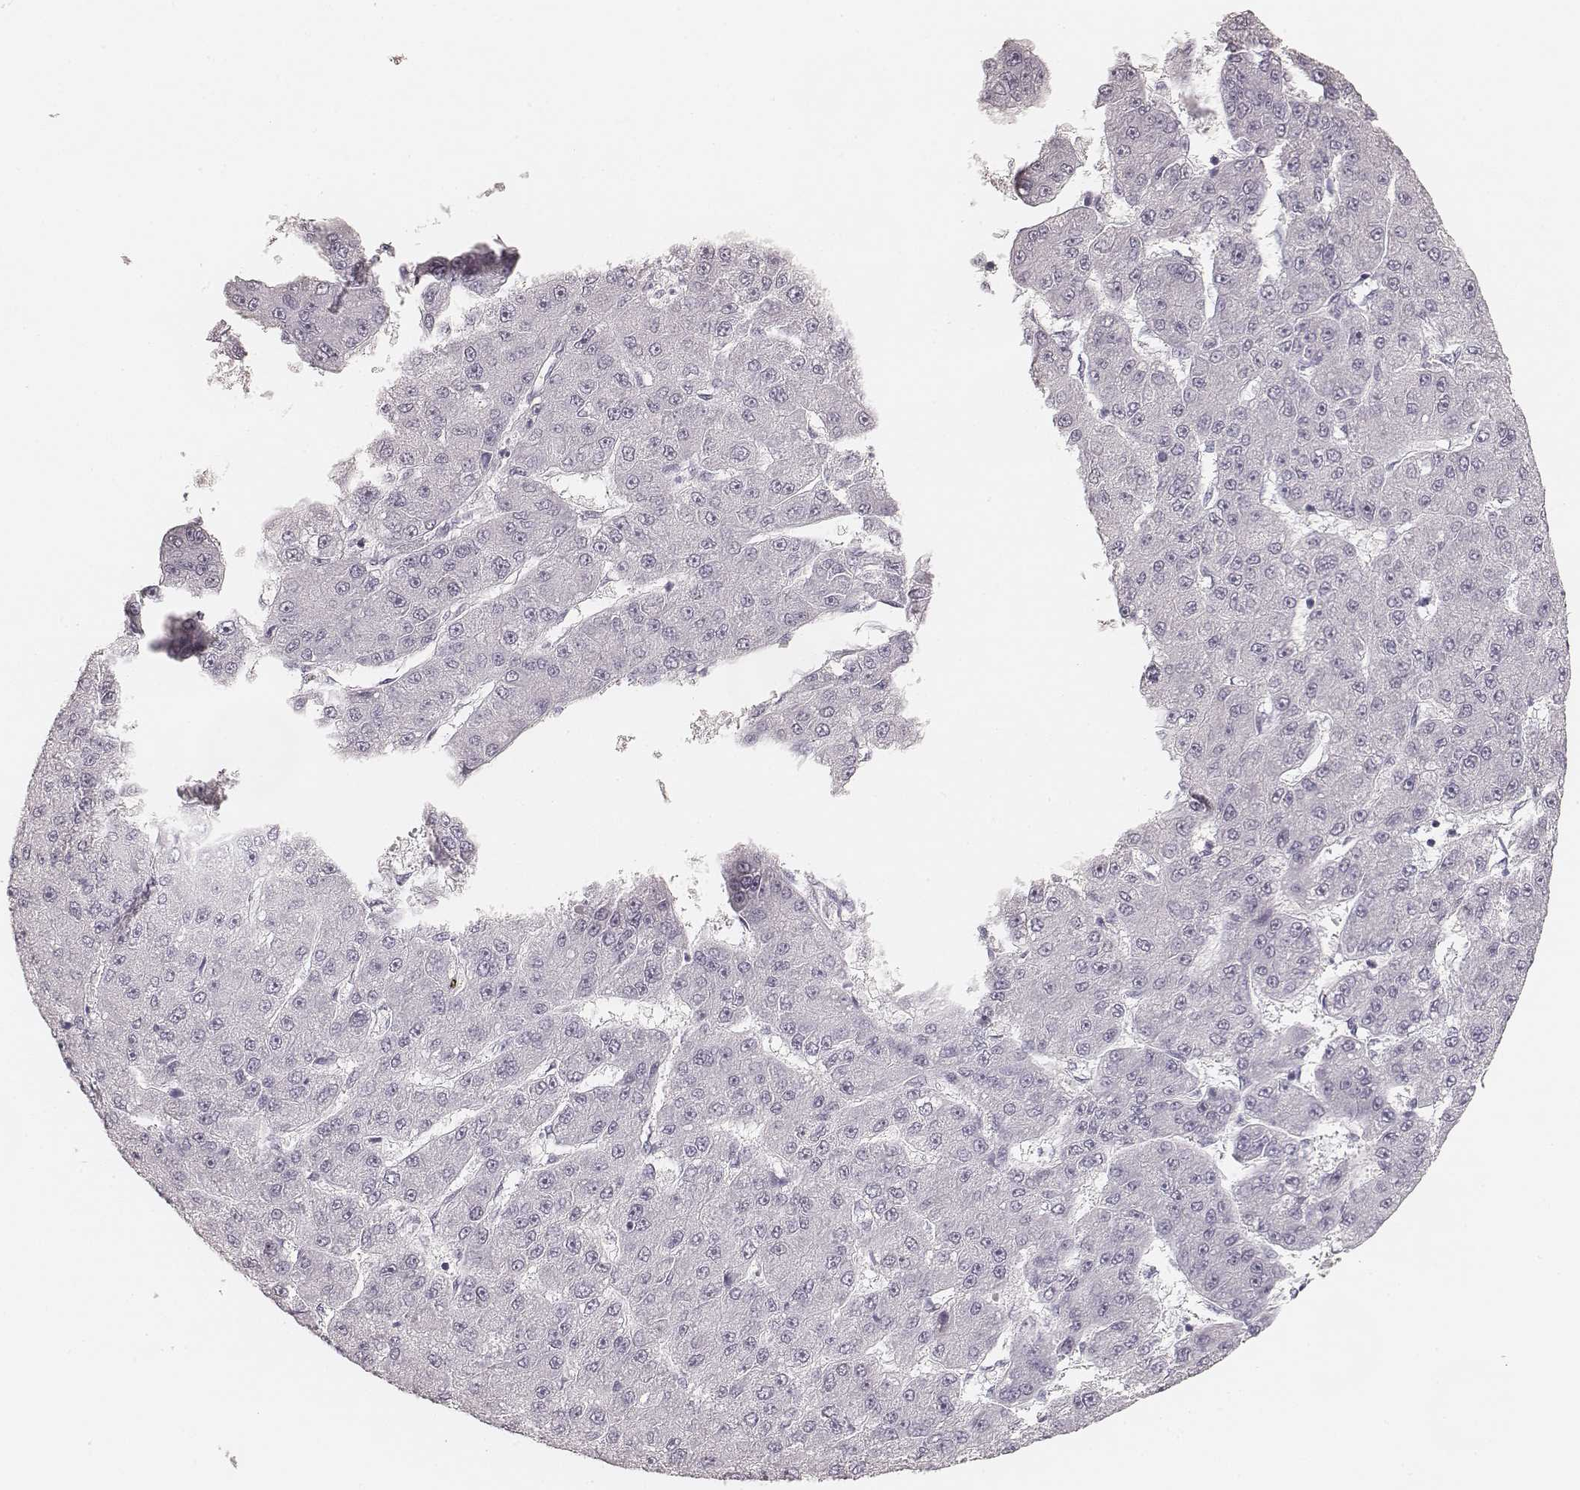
{"staining": {"intensity": "negative", "quantity": "none", "location": "none"}, "tissue": "liver cancer", "cell_type": "Tumor cells", "image_type": "cancer", "snomed": [{"axis": "morphology", "description": "Carcinoma, Hepatocellular, NOS"}, {"axis": "topography", "description": "Liver"}], "caption": "Immunohistochemistry (IHC) histopathology image of human liver hepatocellular carcinoma stained for a protein (brown), which exhibits no positivity in tumor cells. The staining is performed using DAB brown chromogen with nuclei counter-stained in using hematoxylin.", "gene": "HNF4G", "patient": {"sex": "male", "age": 67}}